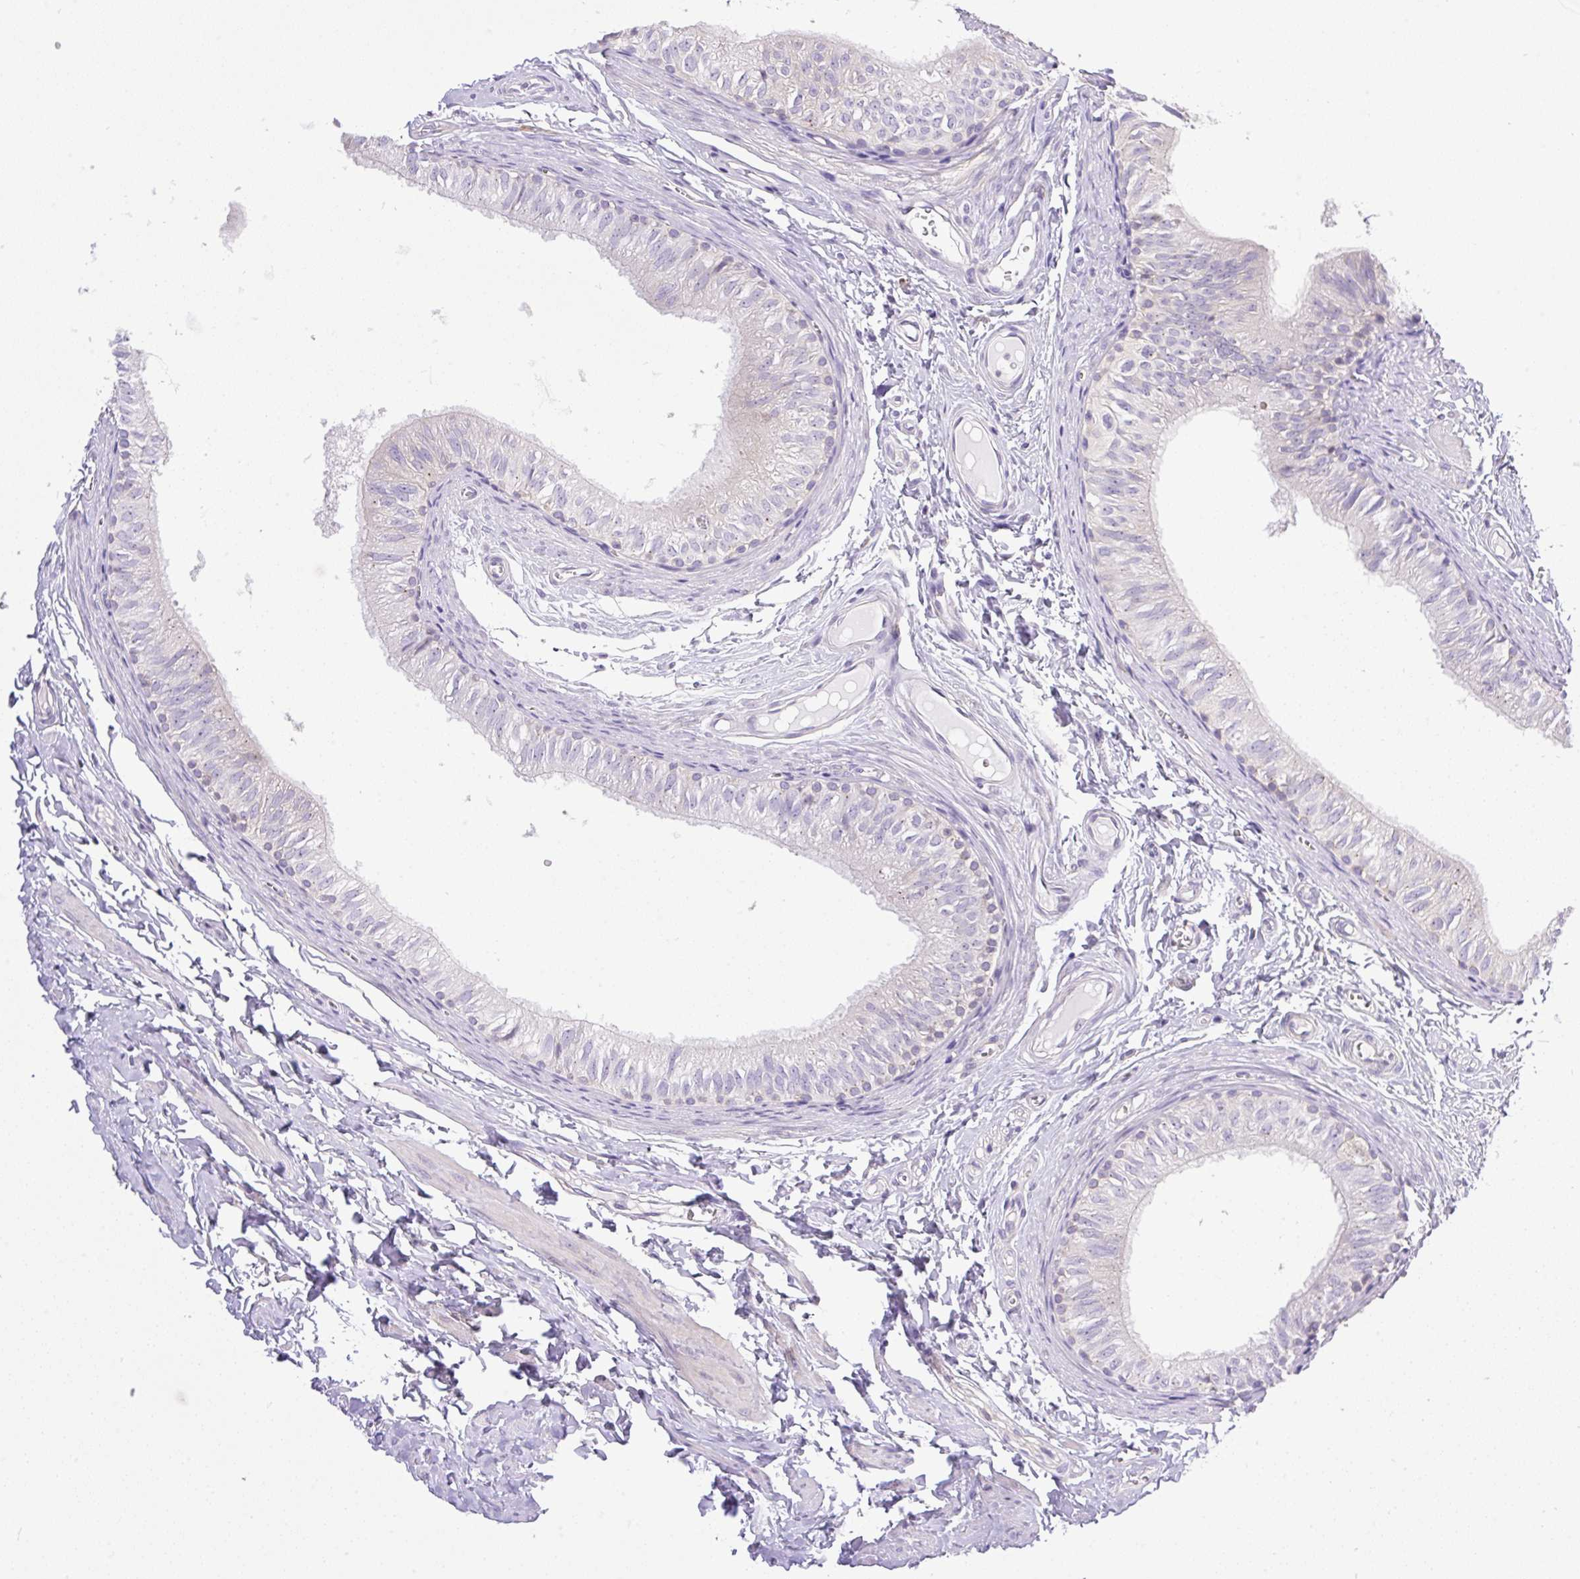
{"staining": {"intensity": "weak", "quantity": "25%-75%", "location": "cytoplasmic/membranous"}, "tissue": "epididymis", "cell_type": "Glandular cells", "image_type": "normal", "snomed": [{"axis": "morphology", "description": "Normal tissue, NOS"}, {"axis": "topography", "description": "Epididymis"}], "caption": "Immunohistochemical staining of unremarkable human epididymis displays weak cytoplasmic/membranous protein expression in about 25%-75% of glandular cells.", "gene": "CAMK2A", "patient": {"sex": "male", "age": 42}}